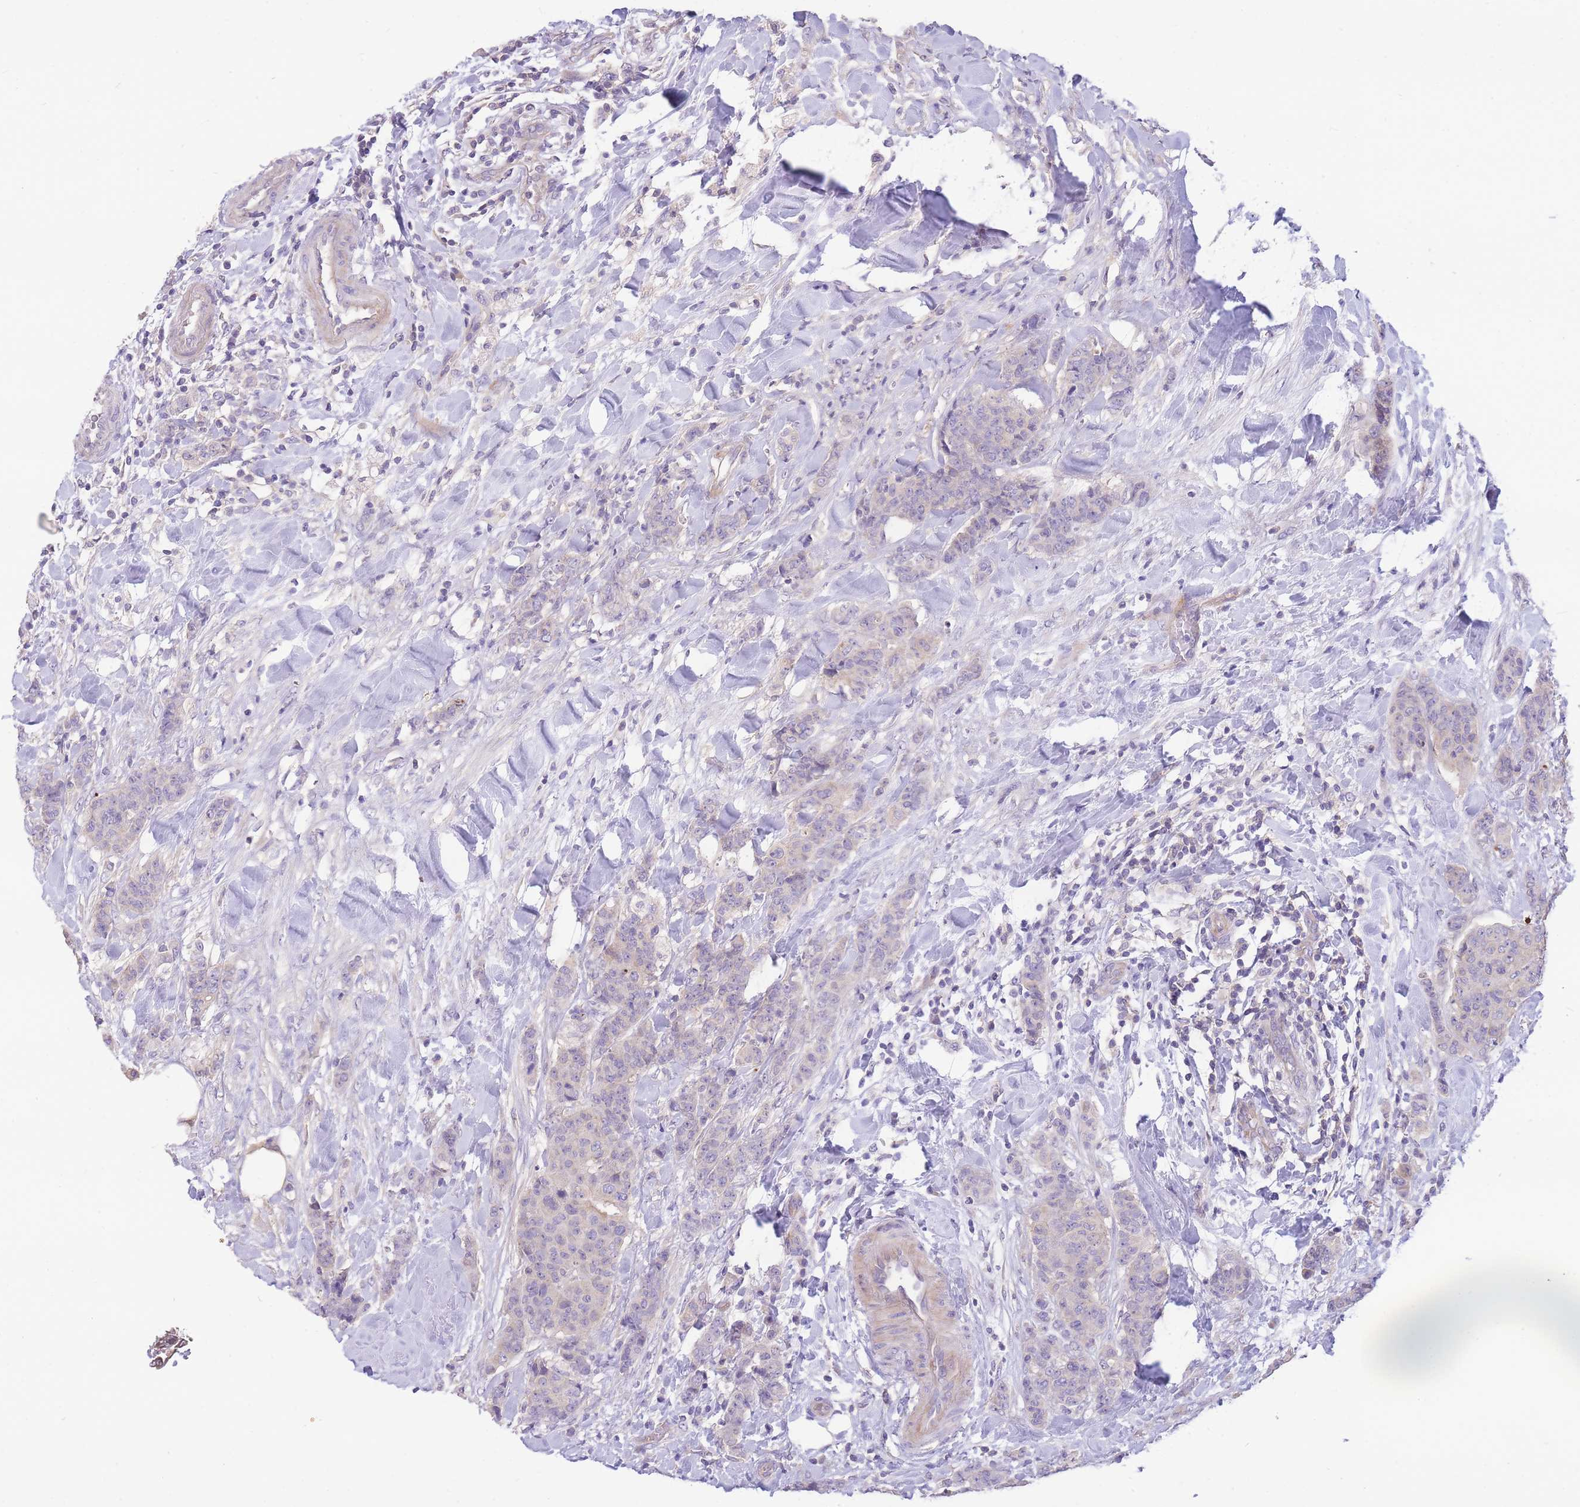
{"staining": {"intensity": "negative", "quantity": "none", "location": "none"}, "tissue": "breast cancer", "cell_type": "Tumor cells", "image_type": "cancer", "snomed": [{"axis": "morphology", "description": "Duct carcinoma"}, {"axis": "topography", "description": "Breast"}], "caption": "Immunohistochemistry (IHC) of human breast invasive ductal carcinoma exhibits no staining in tumor cells.", "gene": "OR5T1", "patient": {"sex": "female", "age": 40}}